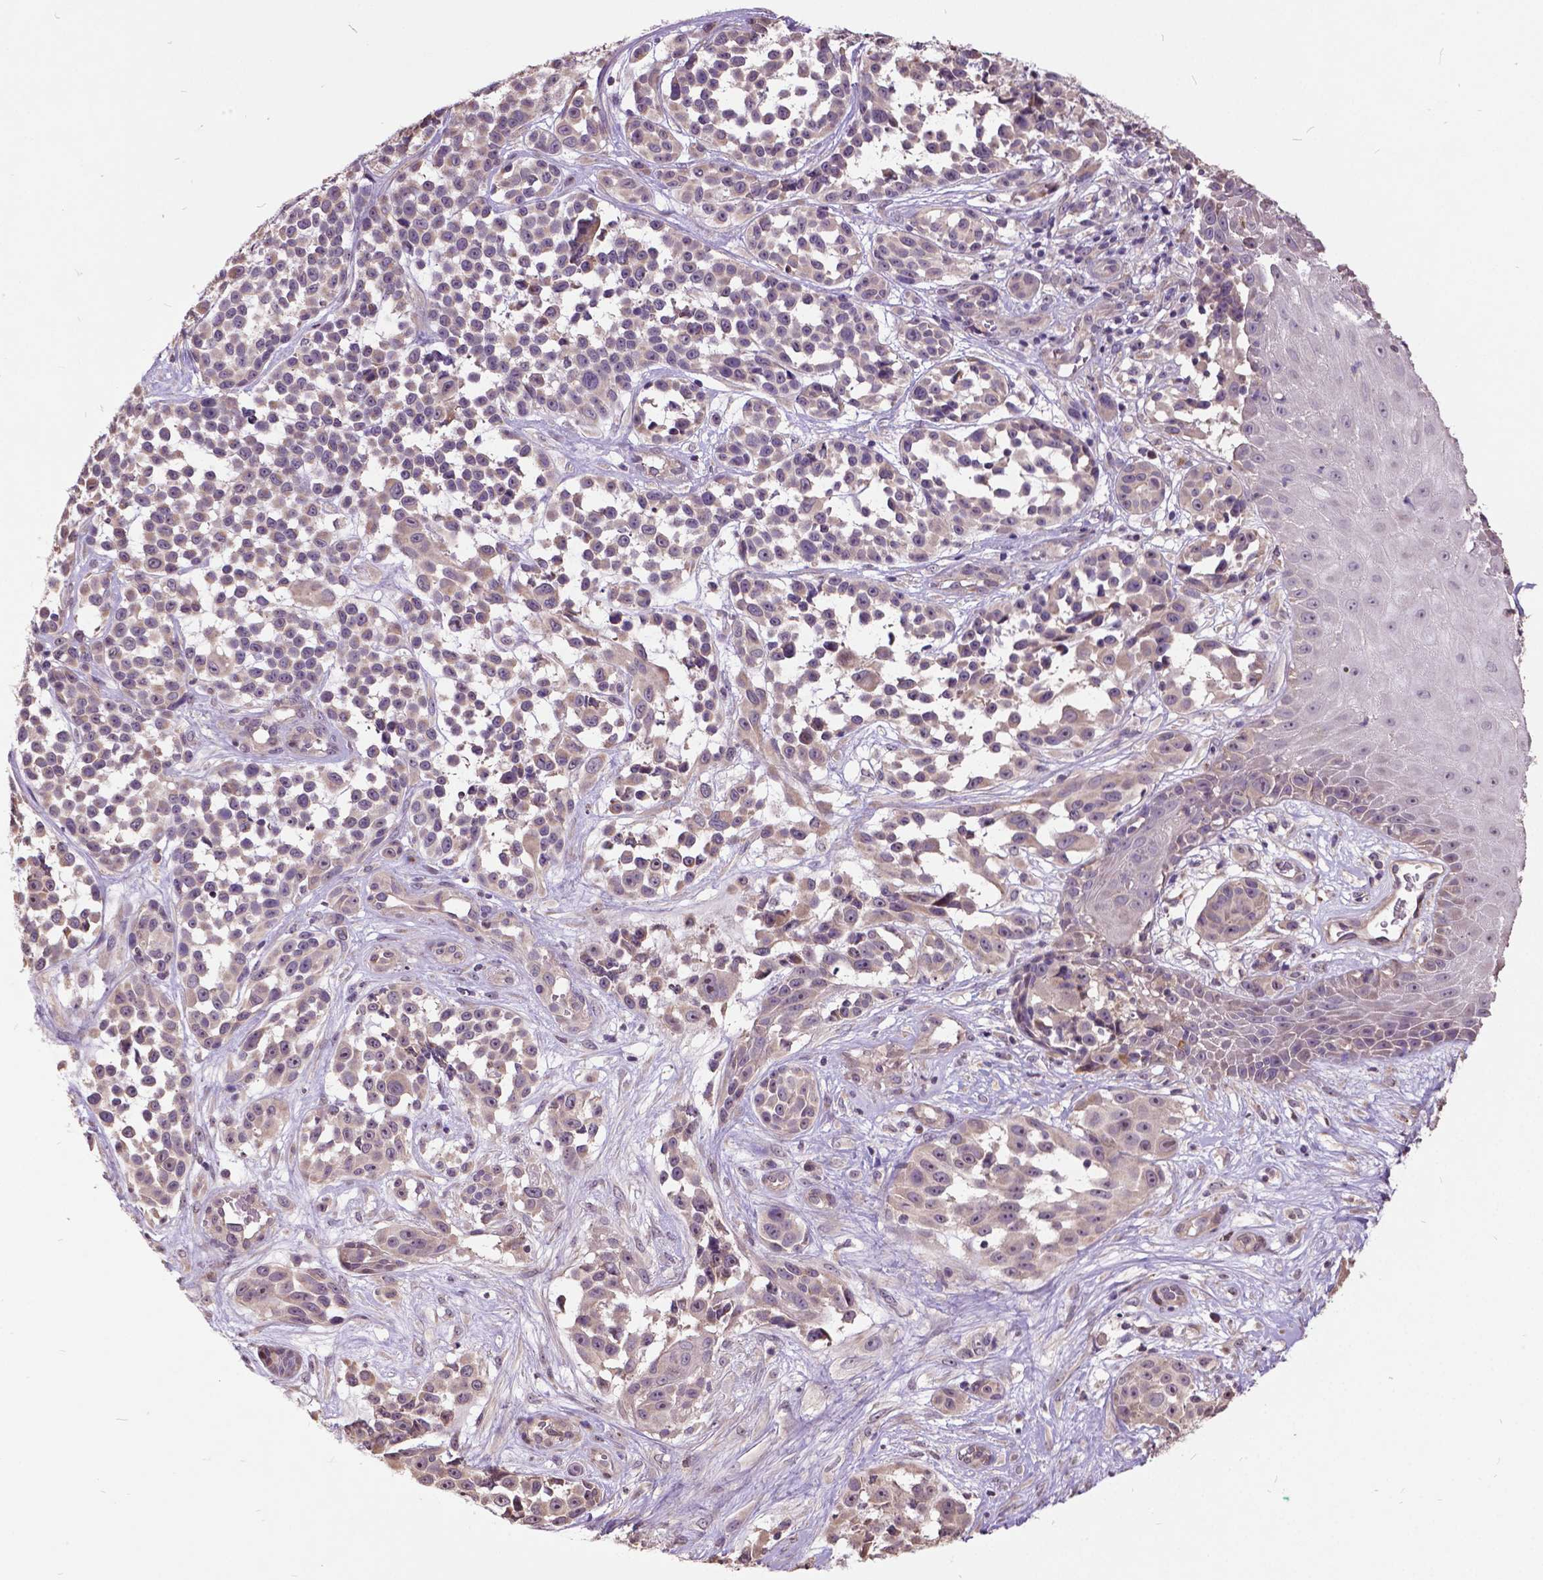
{"staining": {"intensity": "moderate", "quantity": "<25%", "location": "nuclear"}, "tissue": "melanoma", "cell_type": "Tumor cells", "image_type": "cancer", "snomed": [{"axis": "morphology", "description": "Malignant melanoma, NOS"}, {"axis": "topography", "description": "Skin"}], "caption": "An immunohistochemistry (IHC) histopathology image of neoplastic tissue is shown. Protein staining in brown highlights moderate nuclear positivity in malignant melanoma within tumor cells. The staining is performed using DAB brown chromogen to label protein expression. The nuclei are counter-stained blue using hematoxylin.", "gene": "AP1S3", "patient": {"sex": "female", "age": 88}}